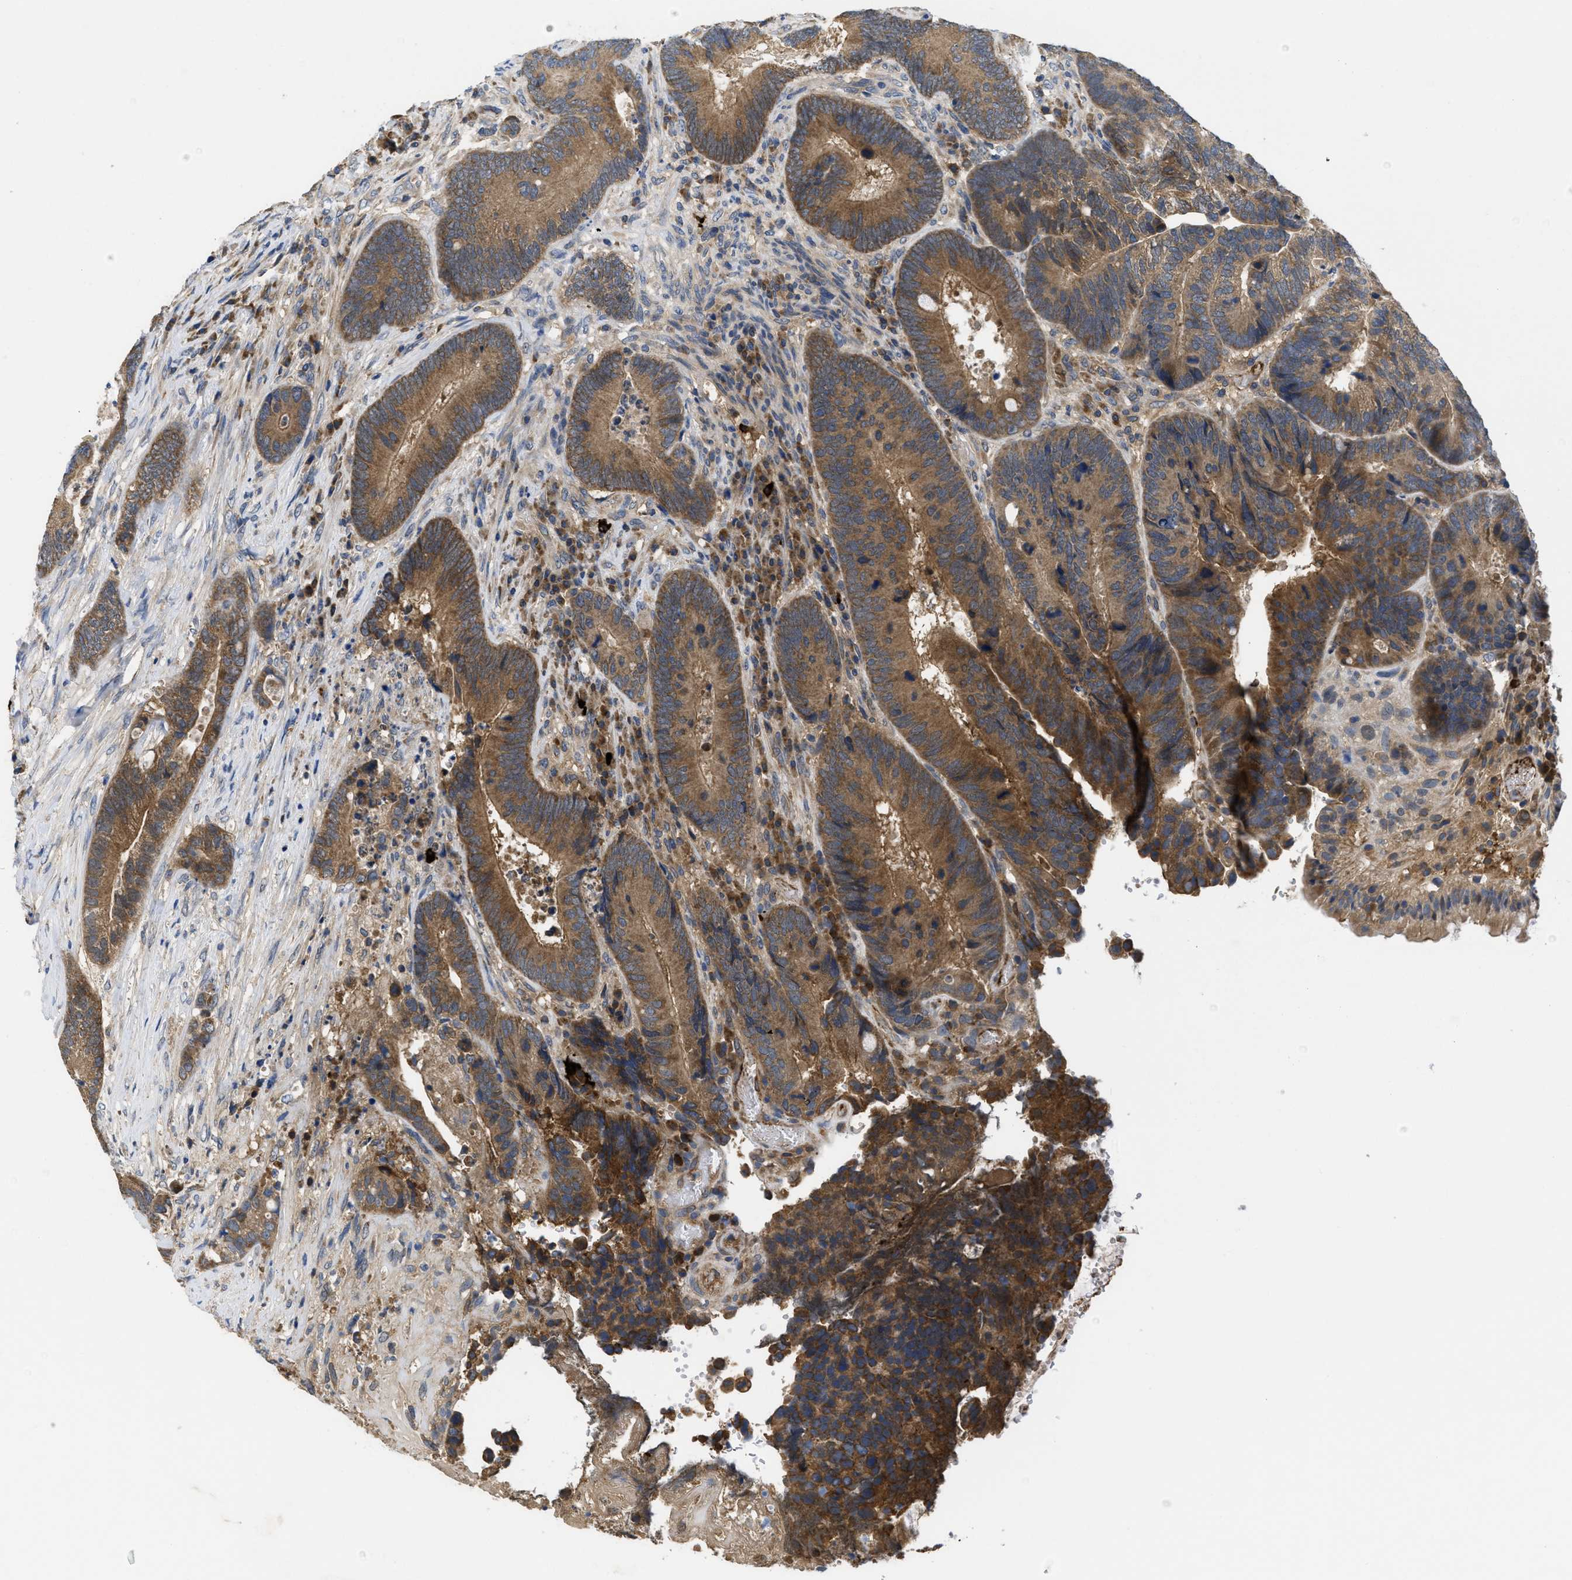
{"staining": {"intensity": "moderate", "quantity": ">75%", "location": "cytoplasmic/membranous"}, "tissue": "colorectal cancer", "cell_type": "Tumor cells", "image_type": "cancer", "snomed": [{"axis": "morphology", "description": "Adenocarcinoma, NOS"}, {"axis": "topography", "description": "Rectum"}], "caption": "Protein staining by immunohistochemistry (IHC) shows moderate cytoplasmic/membranous staining in about >75% of tumor cells in colorectal cancer (adenocarcinoma). Using DAB (3,3'-diaminobenzidine) (brown) and hematoxylin (blue) stains, captured at high magnification using brightfield microscopy.", "gene": "GALK1", "patient": {"sex": "female", "age": 89}}